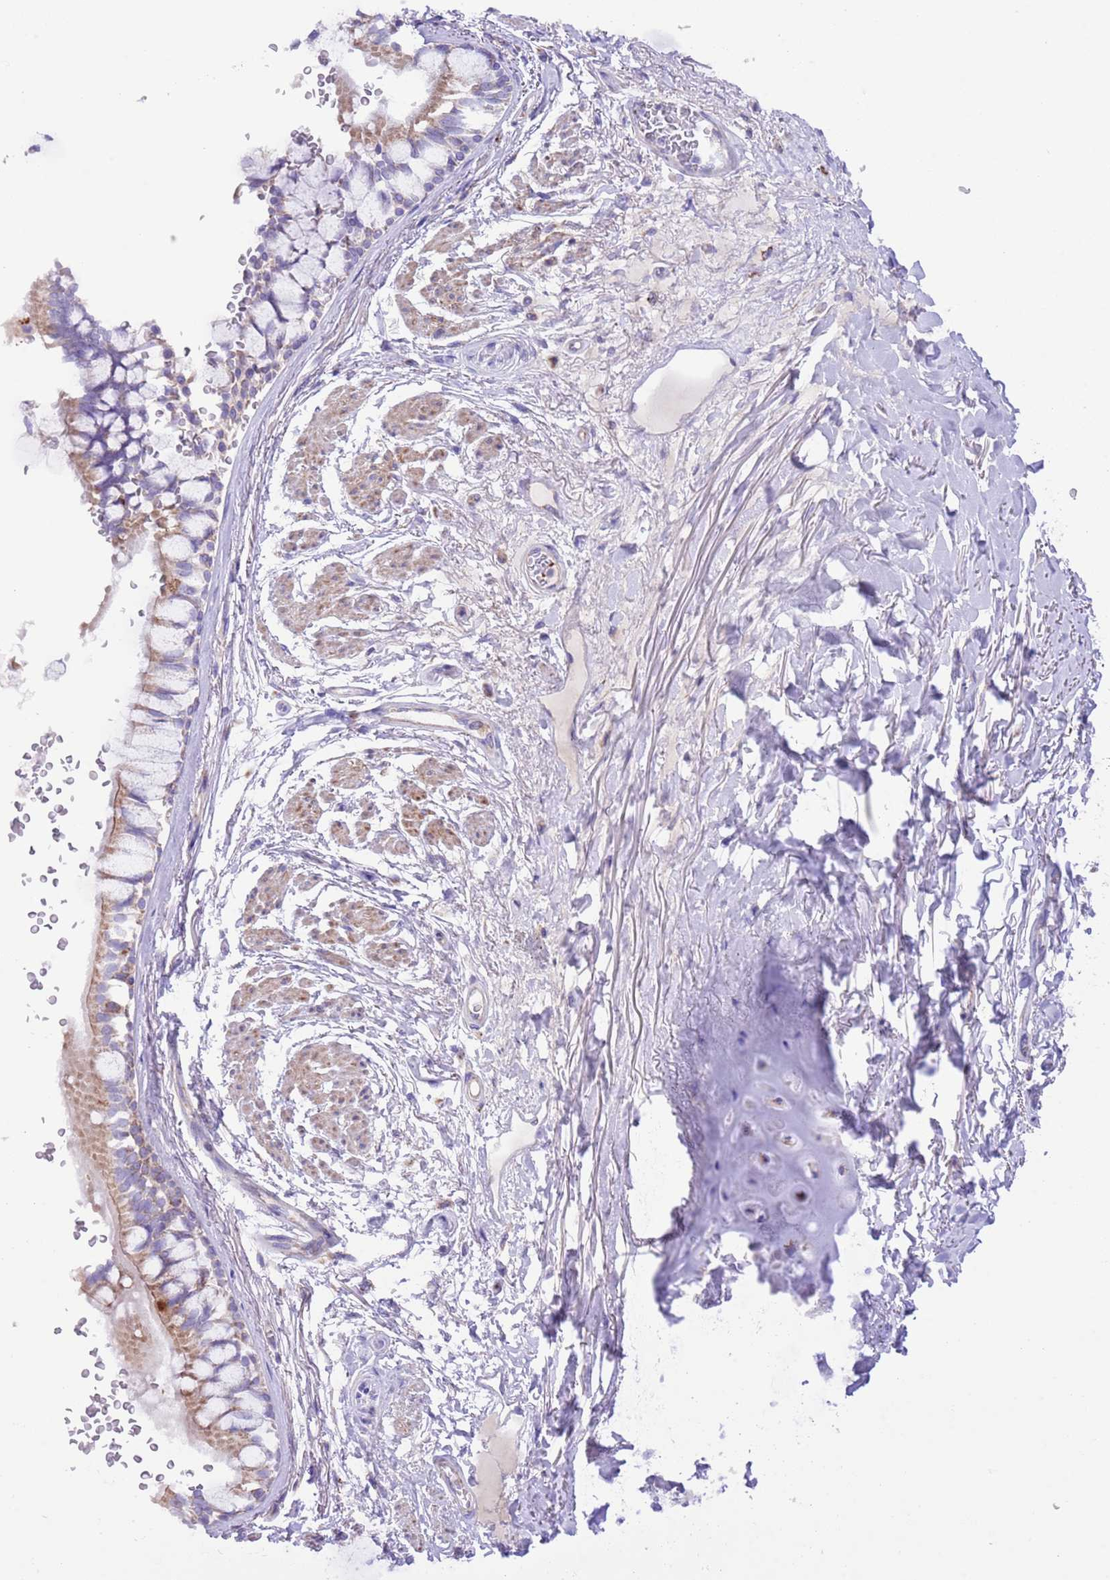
{"staining": {"intensity": "weak", "quantity": "25%-75%", "location": "cytoplasmic/membranous"}, "tissue": "bronchus", "cell_type": "Respiratory epithelial cells", "image_type": "normal", "snomed": [{"axis": "morphology", "description": "Normal tissue, NOS"}, {"axis": "topography", "description": "Bronchus"}], "caption": "Bronchus stained for a protein demonstrates weak cytoplasmic/membranous positivity in respiratory epithelial cells. (Stains: DAB (3,3'-diaminobenzidine) in brown, nuclei in blue, Microscopy: brightfield microscopy at high magnification).", "gene": "SS18L2", "patient": {"sex": "male", "age": 70}}